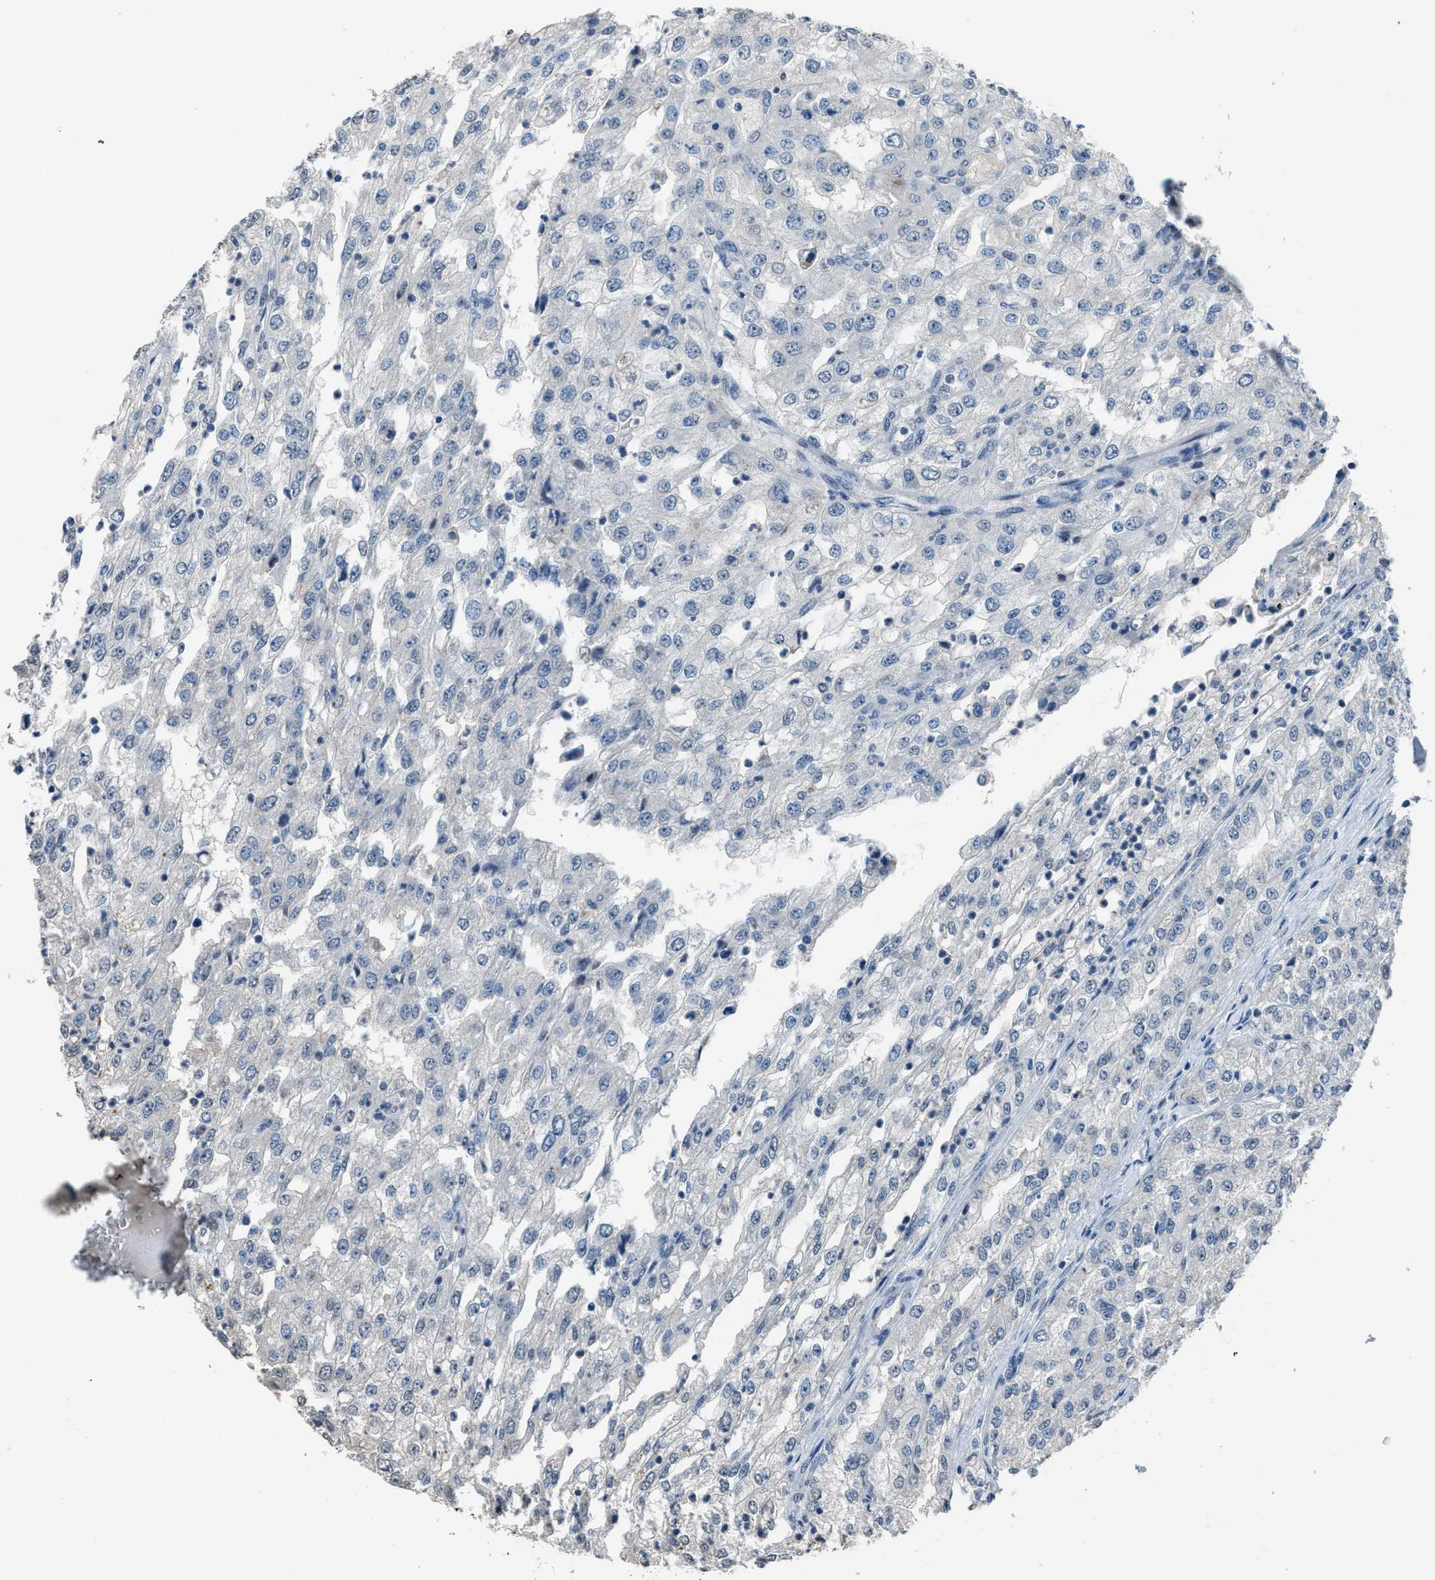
{"staining": {"intensity": "negative", "quantity": "none", "location": "none"}, "tissue": "renal cancer", "cell_type": "Tumor cells", "image_type": "cancer", "snomed": [{"axis": "morphology", "description": "Adenocarcinoma, NOS"}, {"axis": "topography", "description": "Kidney"}], "caption": "The image reveals no staining of tumor cells in renal cancer.", "gene": "DUSP19", "patient": {"sex": "female", "age": 54}}